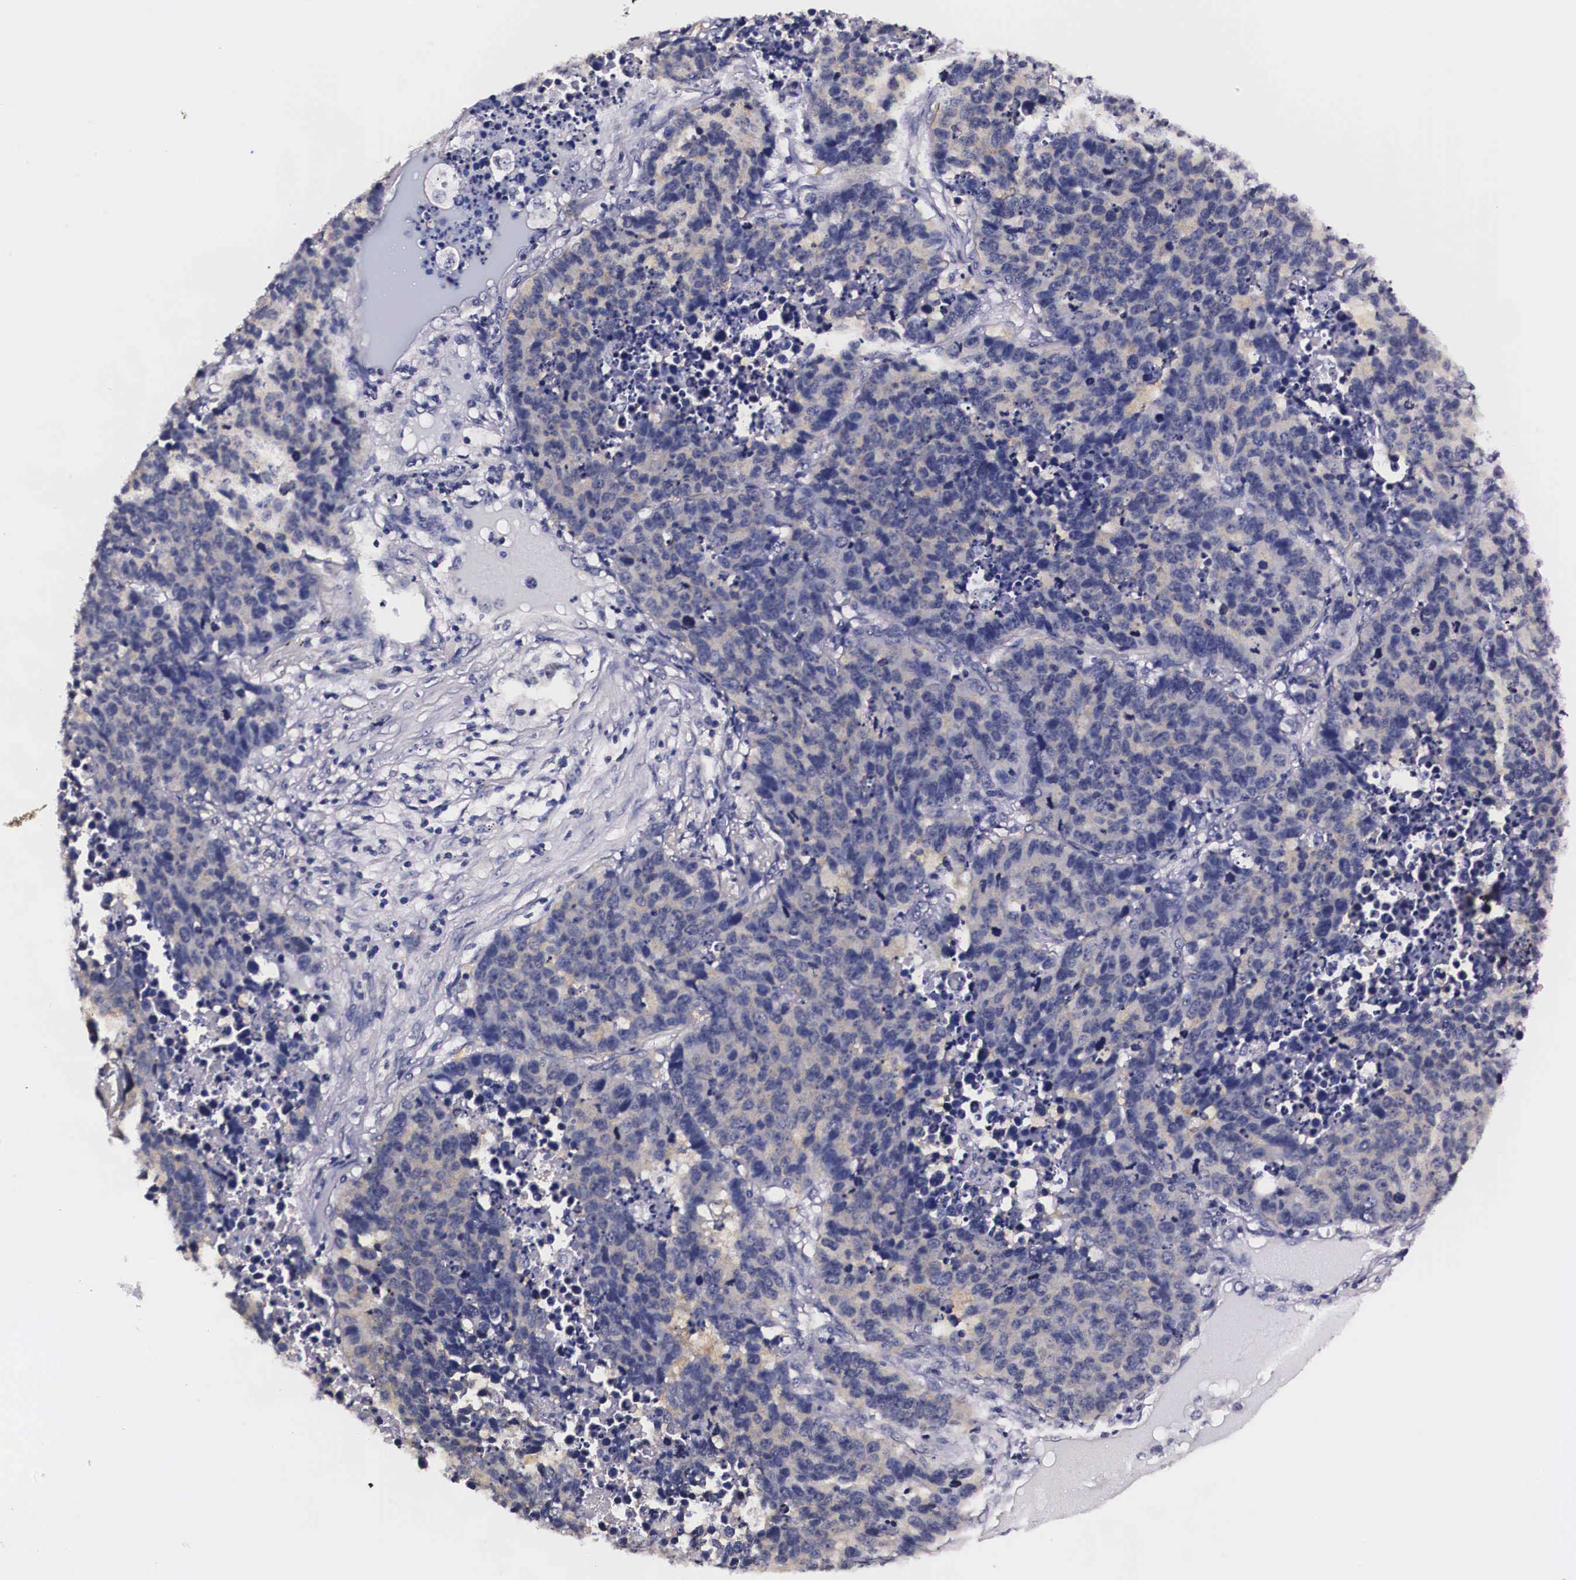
{"staining": {"intensity": "negative", "quantity": "none", "location": "none"}, "tissue": "lung cancer", "cell_type": "Tumor cells", "image_type": "cancer", "snomed": [{"axis": "morphology", "description": "Carcinoid, malignant, NOS"}, {"axis": "topography", "description": "Lung"}], "caption": "This is a micrograph of immunohistochemistry staining of lung cancer (malignant carcinoid), which shows no positivity in tumor cells. (DAB immunohistochemistry (IHC), high magnification).", "gene": "PHETA2", "patient": {"sex": "male", "age": 60}}